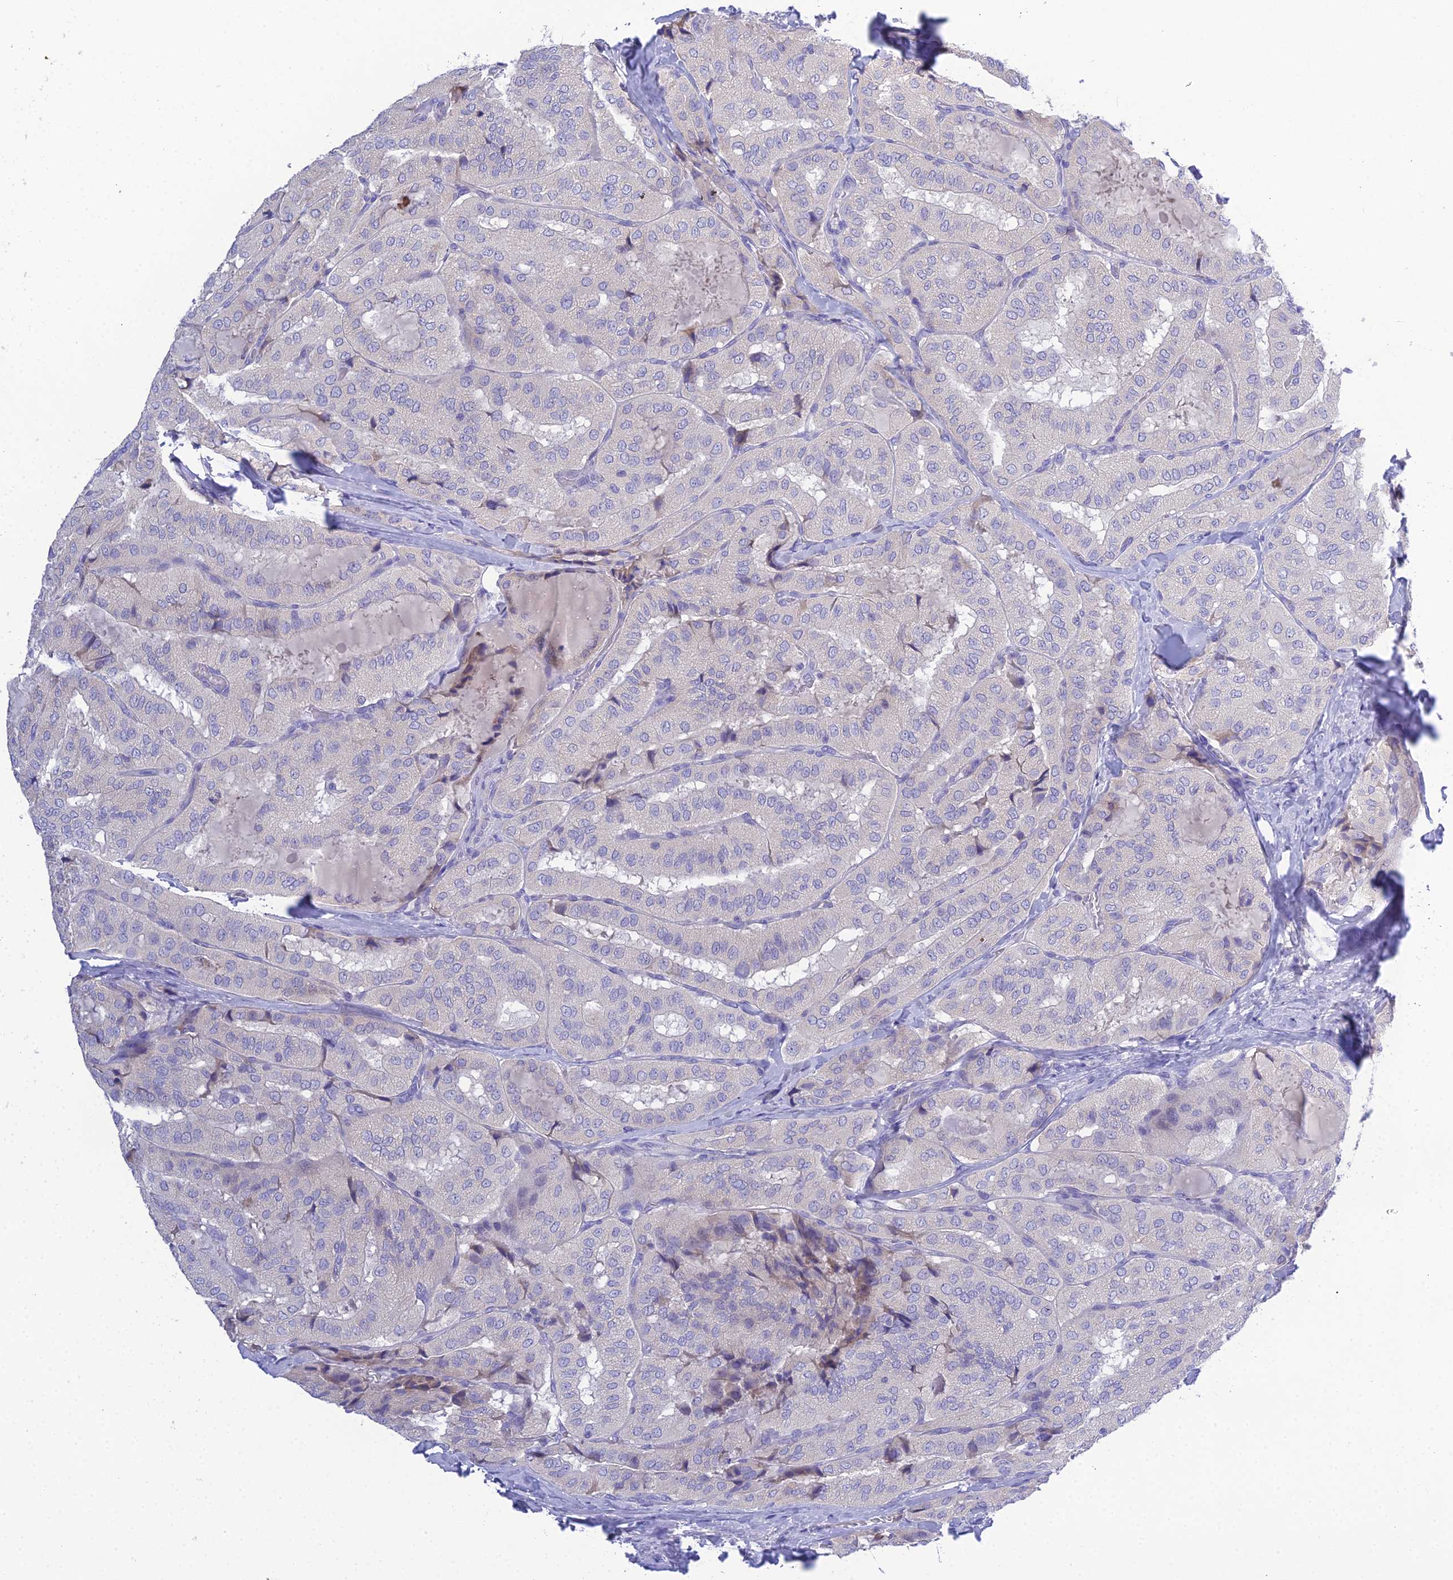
{"staining": {"intensity": "negative", "quantity": "none", "location": "none"}, "tissue": "thyroid cancer", "cell_type": "Tumor cells", "image_type": "cancer", "snomed": [{"axis": "morphology", "description": "Normal tissue, NOS"}, {"axis": "morphology", "description": "Papillary adenocarcinoma, NOS"}, {"axis": "topography", "description": "Thyroid gland"}], "caption": "Immunohistochemical staining of human thyroid cancer demonstrates no significant positivity in tumor cells.", "gene": "KIAA0408", "patient": {"sex": "female", "age": 59}}